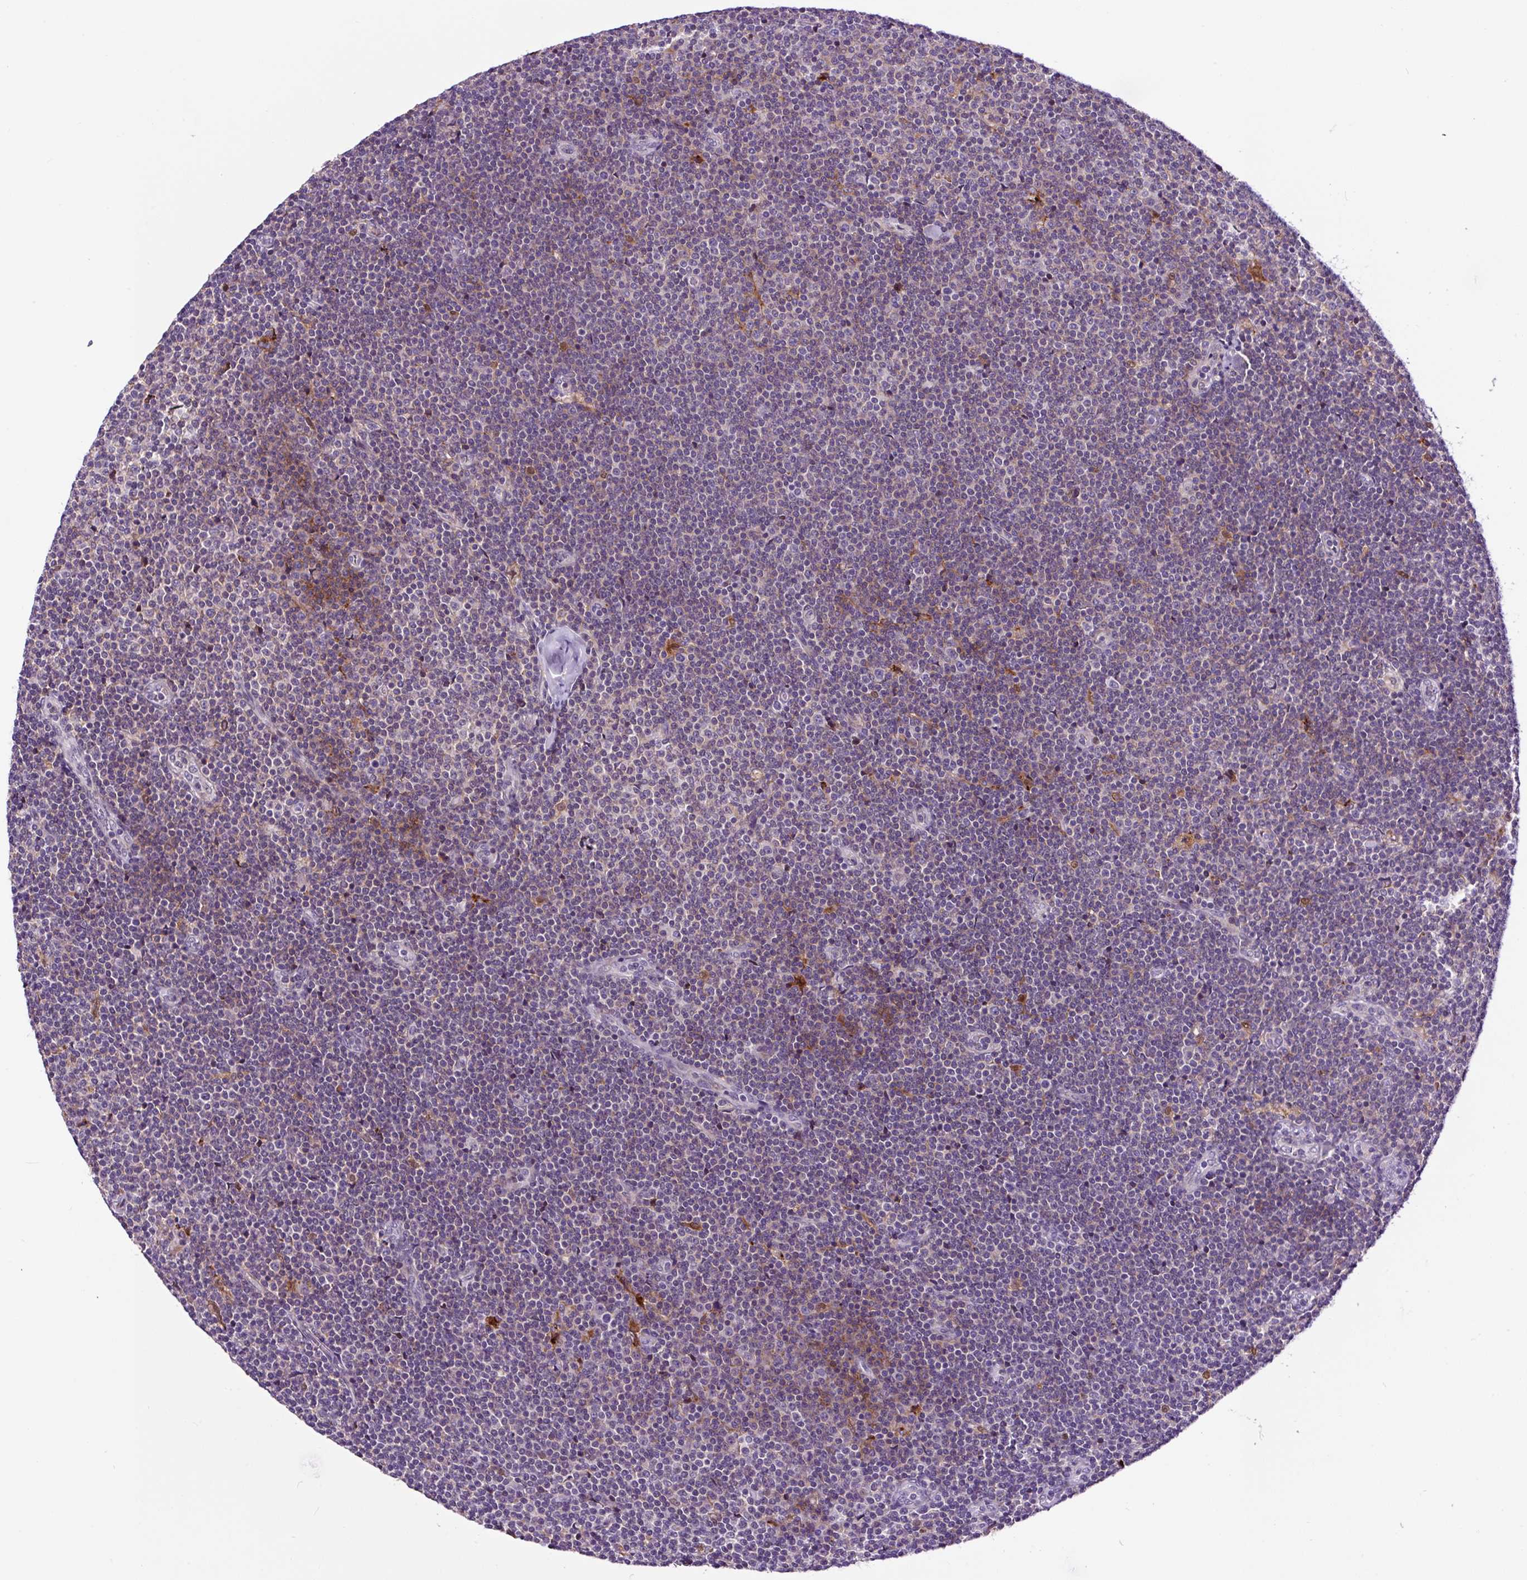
{"staining": {"intensity": "negative", "quantity": "none", "location": "none"}, "tissue": "lymphoma", "cell_type": "Tumor cells", "image_type": "cancer", "snomed": [{"axis": "morphology", "description": "Malignant lymphoma, non-Hodgkin's type, Low grade"}, {"axis": "topography", "description": "Lymph node"}], "caption": "An immunohistochemistry histopathology image of lymphoma is shown. There is no staining in tumor cells of lymphoma.", "gene": "TAFA3", "patient": {"sex": "male", "age": 48}}